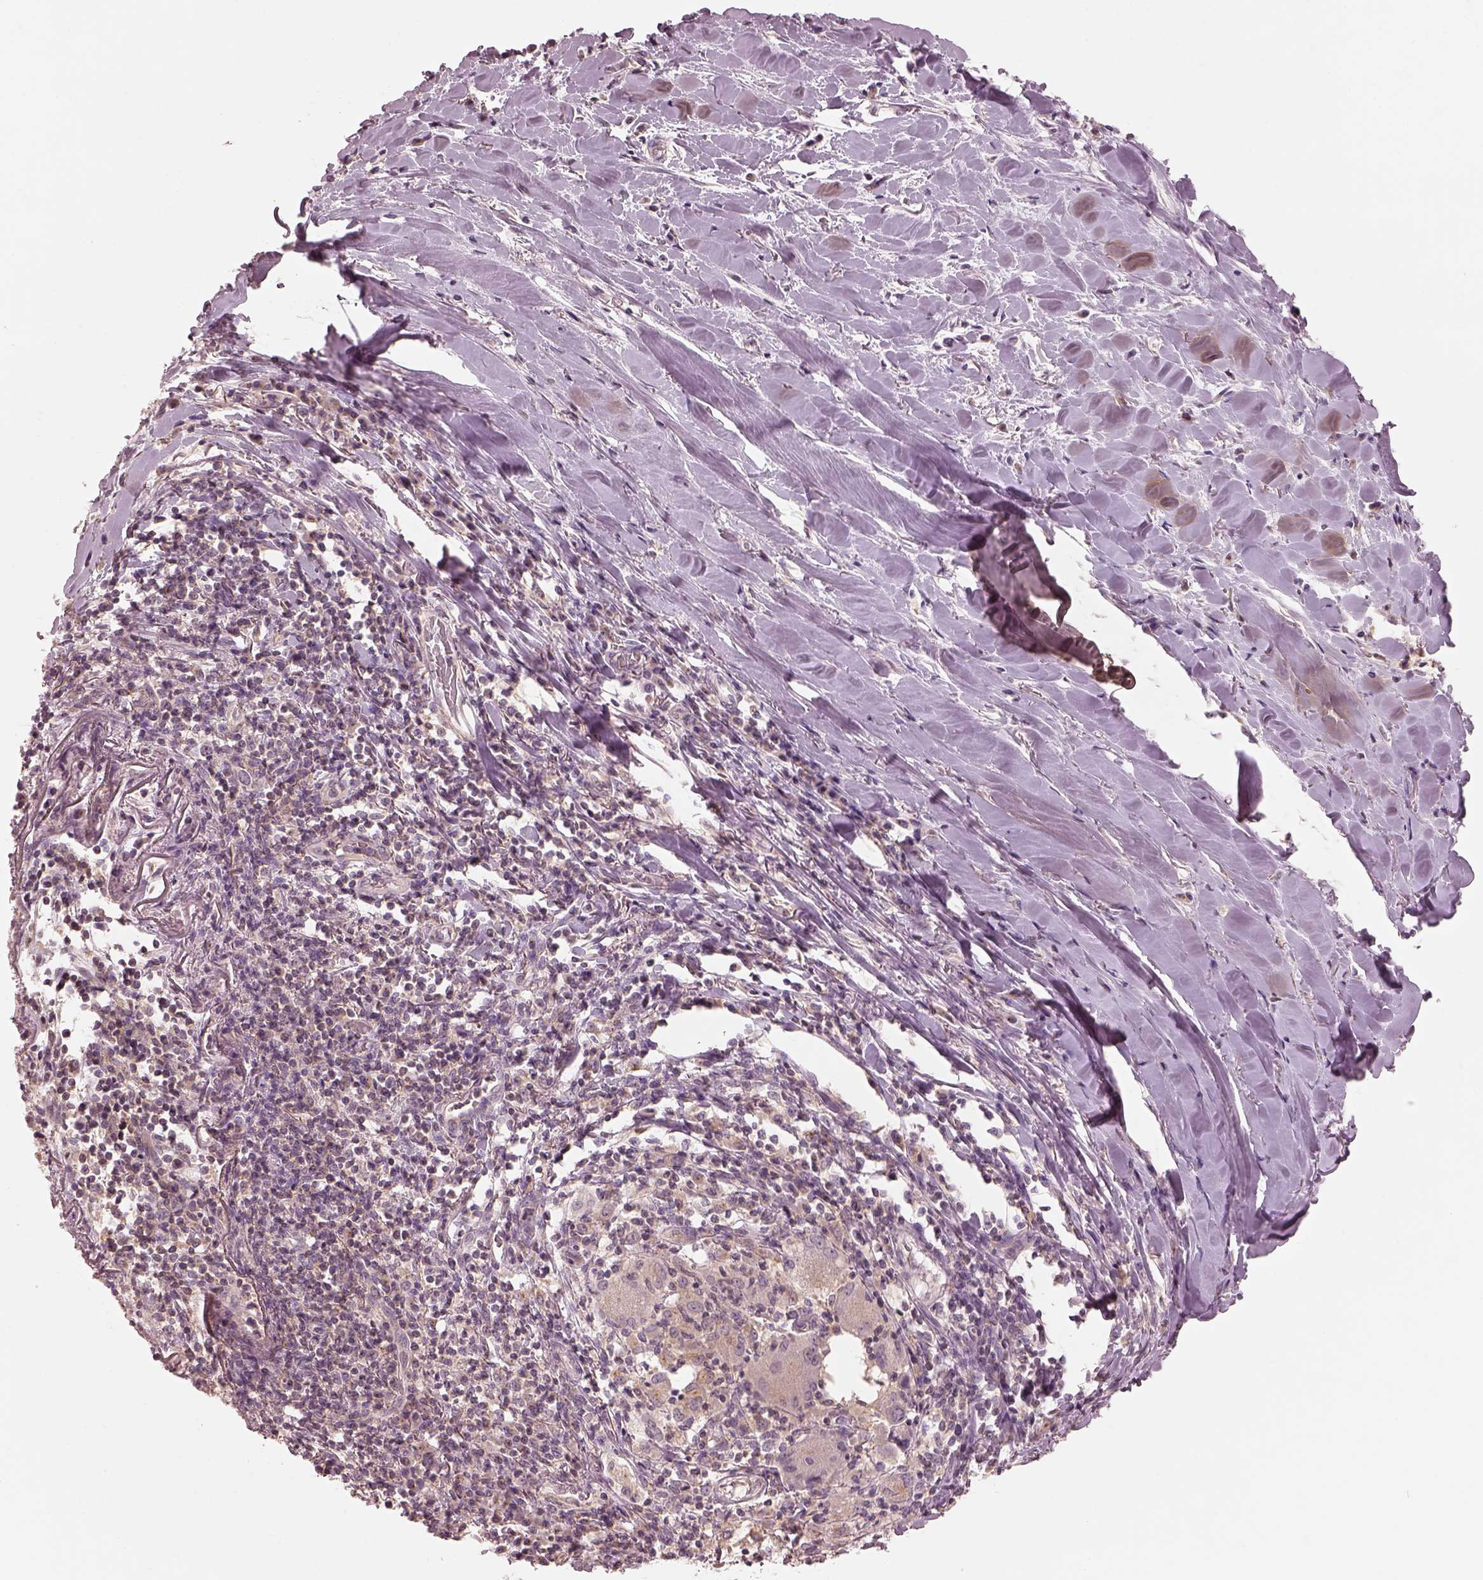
{"staining": {"intensity": "negative", "quantity": "none", "location": "none"}, "tissue": "lung cancer", "cell_type": "Tumor cells", "image_type": "cancer", "snomed": [{"axis": "morphology", "description": "Squamous cell carcinoma, NOS"}, {"axis": "topography", "description": "Lung"}], "caption": "Tumor cells show no significant expression in lung squamous cell carcinoma.", "gene": "PRKACG", "patient": {"sex": "male", "age": 57}}